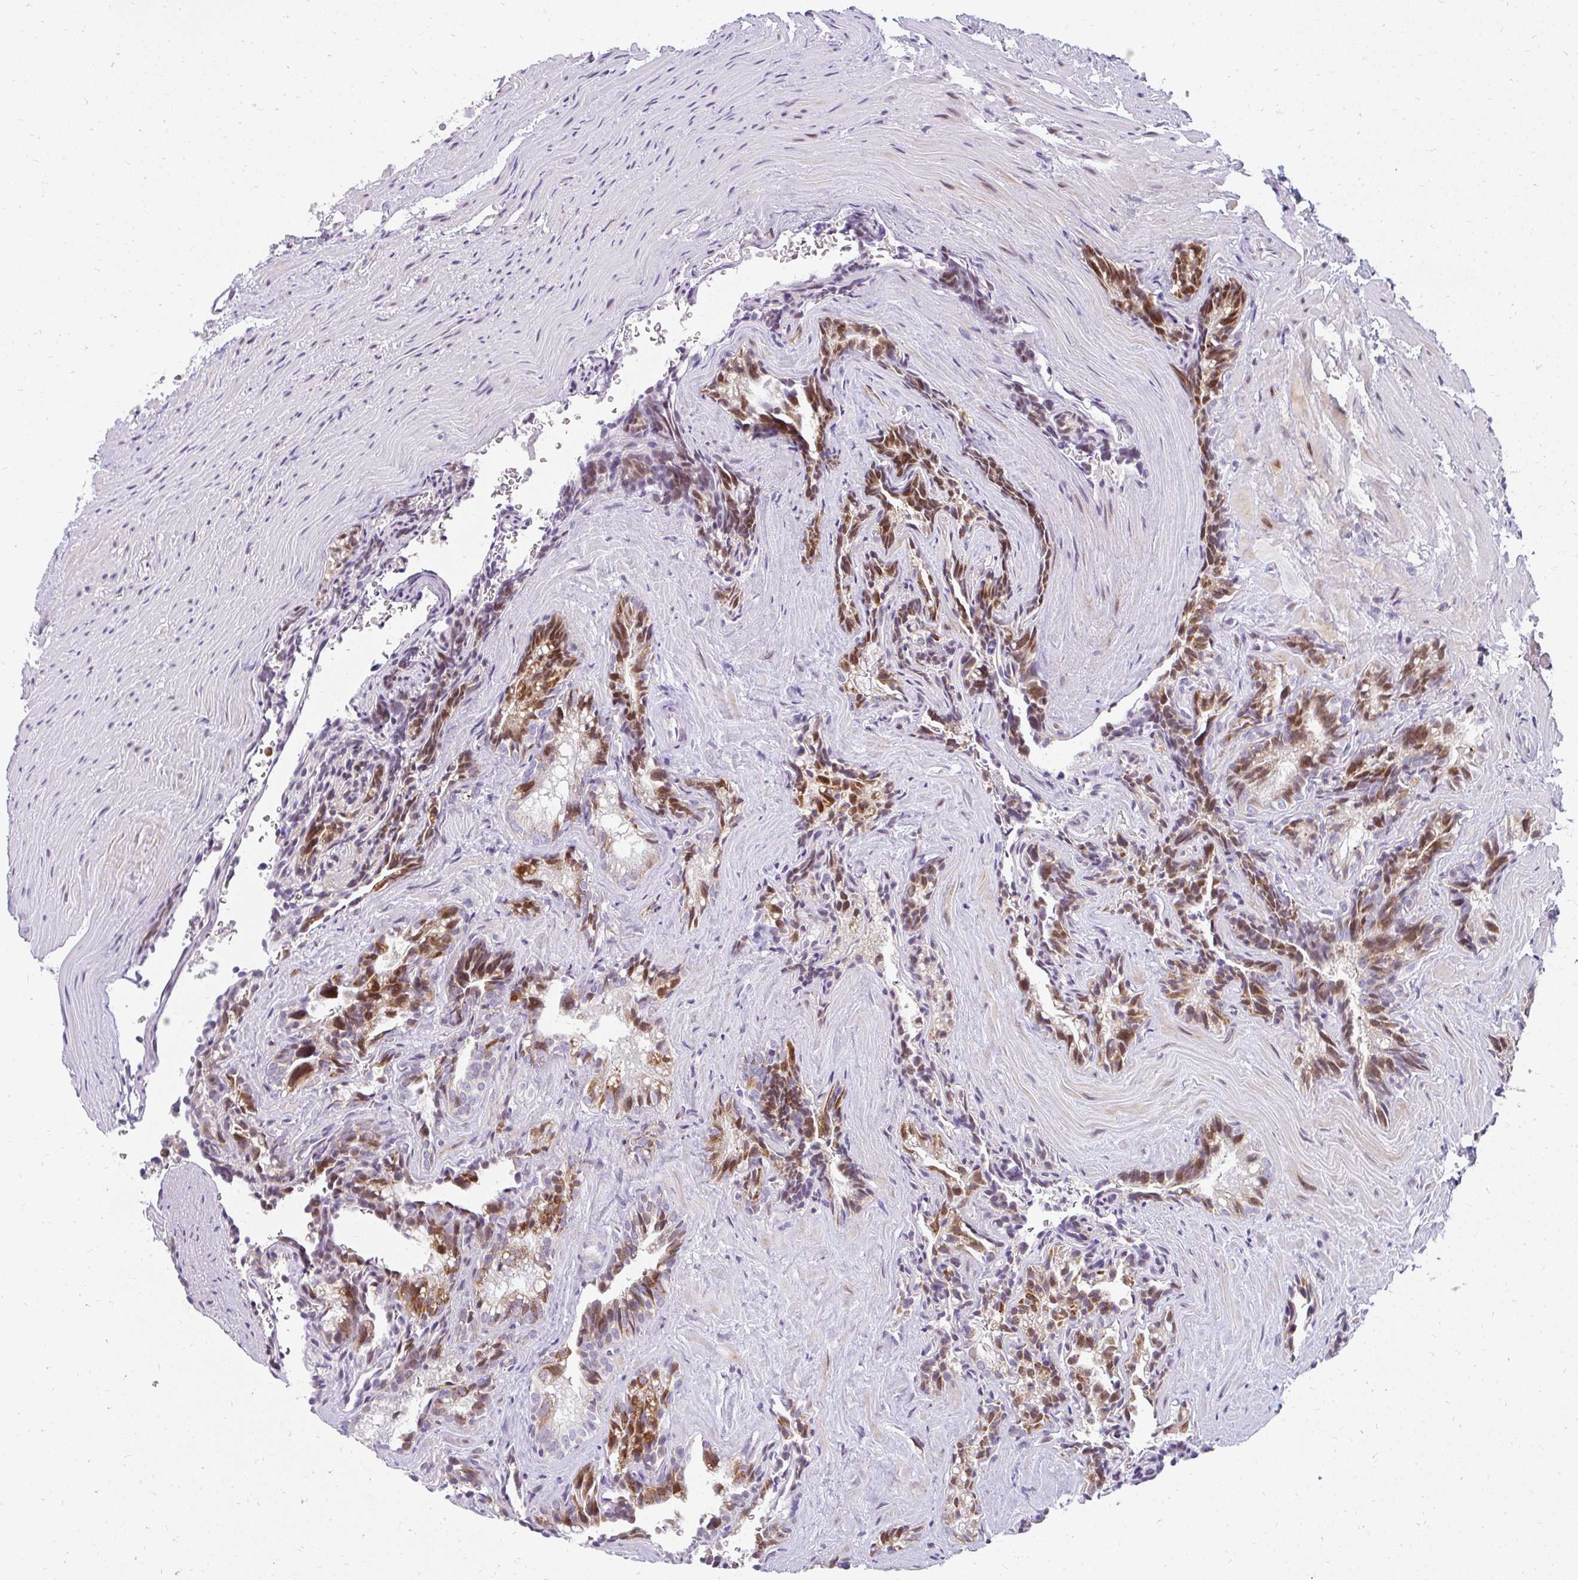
{"staining": {"intensity": "strong", "quantity": "25%-75%", "location": "cytoplasmic/membranous,nuclear"}, "tissue": "seminal vesicle", "cell_type": "Glandular cells", "image_type": "normal", "snomed": [{"axis": "morphology", "description": "Normal tissue, NOS"}, {"axis": "topography", "description": "Seminal veicle"}], "caption": "IHC image of unremarkable seminal vesicle stained for a protein (brown), which shows high levels of strong cytoplasmic/membranous,nuclear staining in approximately 25%-75% of glandular cells.", "gene": "PLA2G5", "patient": {"sex": "male", "age": 47}}